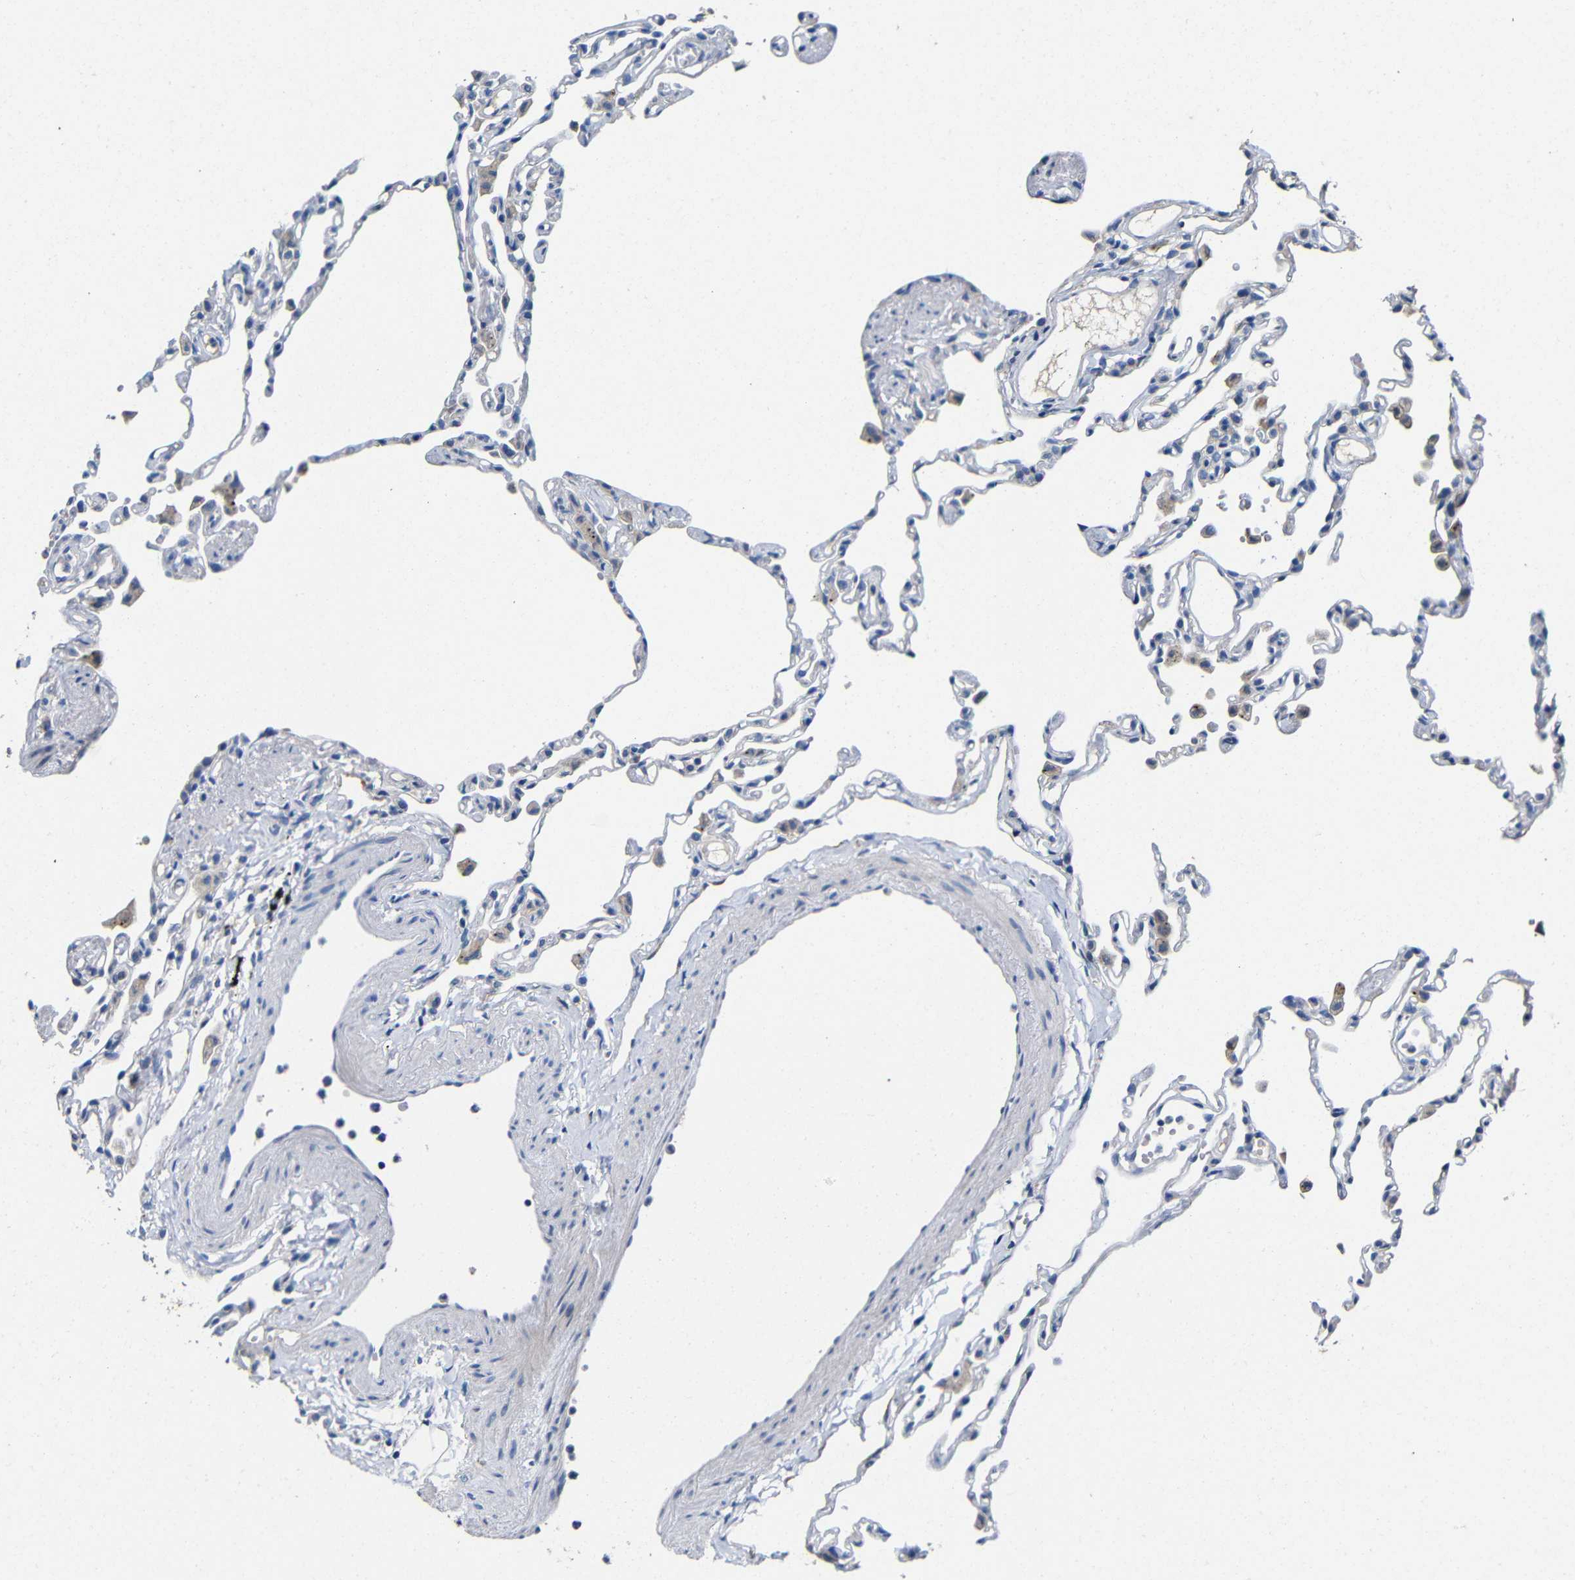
{"staining": {"intensity": "negative", "quantity": "none", "location": "none"}, "tissue": "lung", "cell_type": "Alveolar cells", "image_type": "normal", "snomed": [{"axis": "morphology", "description": "Normal tissue, NOS"}, {"axis": "topography", "description": "Lung"}], "caption": "Image shows no protein positivity in alveolar cells of normal lung. (Stains: DAB immunohistochemistry (IHC) with hematoxylin counter stain, Microscopy: brightfield microscopy at high magnification).", "gene": "ACKR2", "patient": {"sex": "female", "age": 49}}